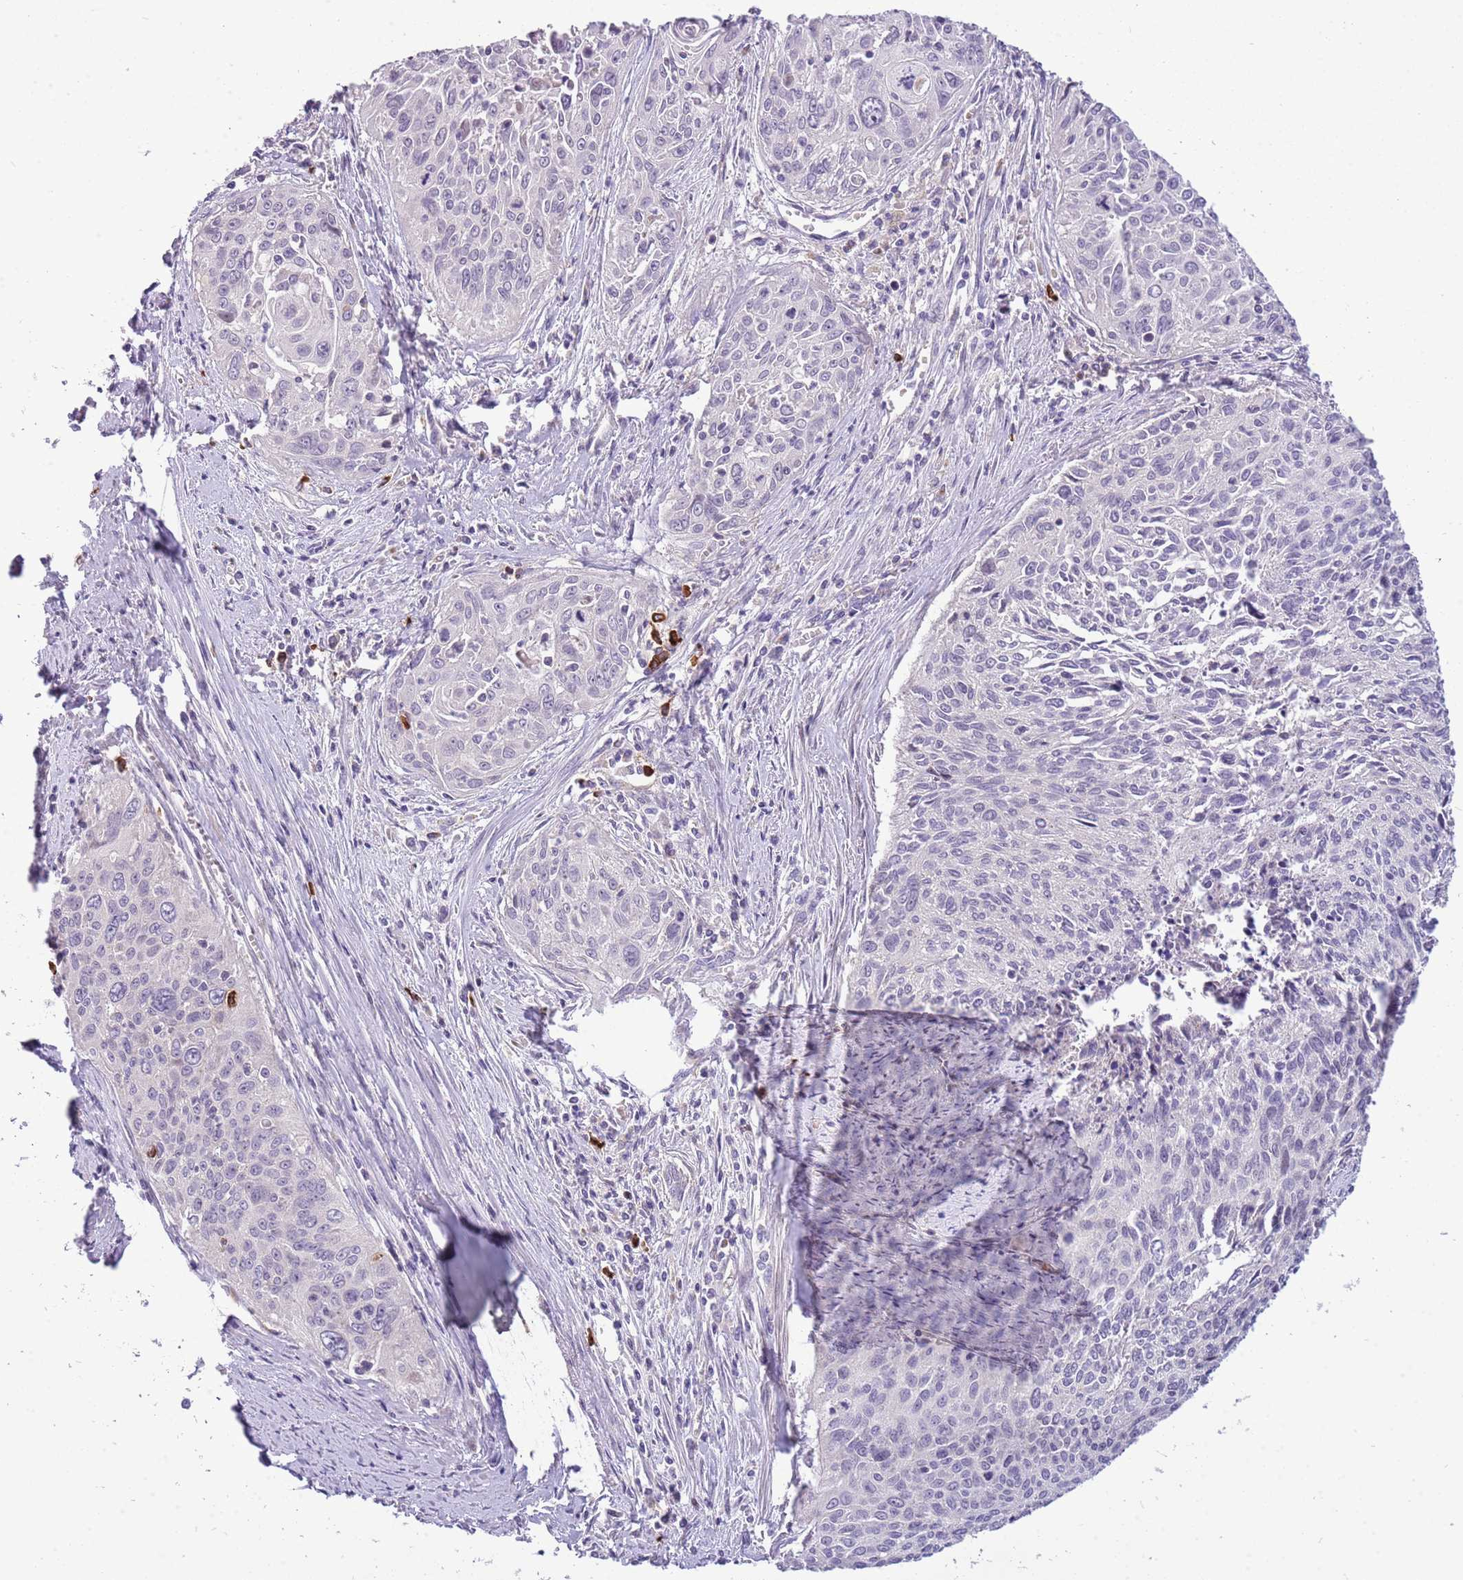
{"staining": {"intensity": "negative", "quantity": "none", "location": "none"}, "tissue": "cervical cancer", "cell_type": "Tumor cells", "image_type": "cancer", "snomed": [{"axis": "morphology", "description": "Squamous cell carcinoma, NOS"}, {"axis": "topography", "description": "Cervix"}], "caption": "An immunohistochemistry image of cervical squamous cell carcinoma is shown. There is no staining in tumor cells of cervical squamous cell carcinoma. Nuclei are stained in blue.", "gene": "SCAMP5", "patient": {"sex": "female", "age": 55}}